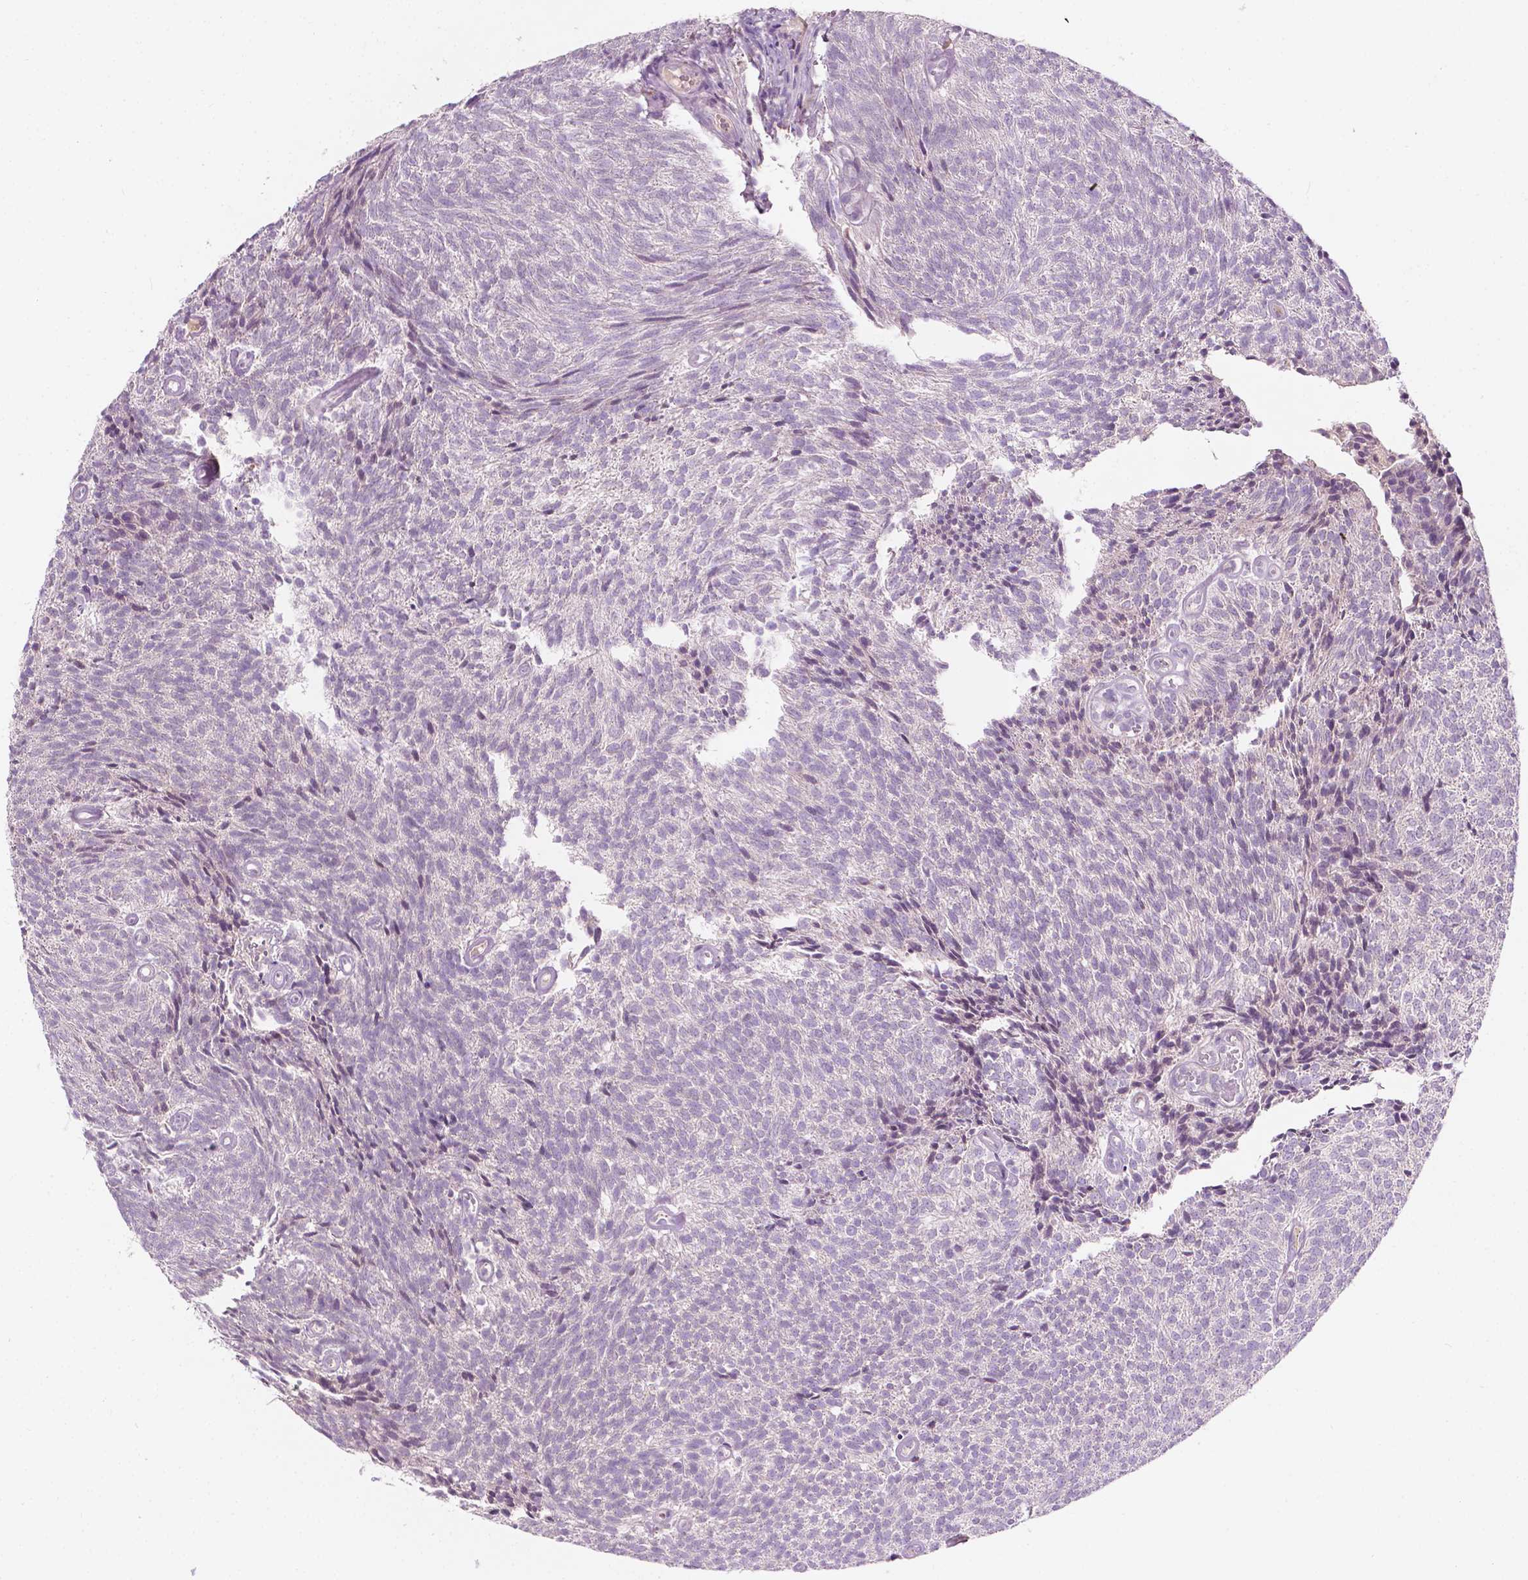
{"staining": {"intensity": "negative", "quantity": "none", "location": "none"}, "tissue": "urothelial cancer", "cell_type": "Tumor cells", "image_type": "cancer", "snomed": [{"axis": "morphology", "description": "Urothelial carcinoma, Low grade"}, {"axis": "topography", "description": "Urinary bladder"}], "caption": "Tumor cells show no significant protein staining in urothelial carcinoma (low-grade).", "gene": "GPR37", "patient": {"sex": "male", "age": 77}}